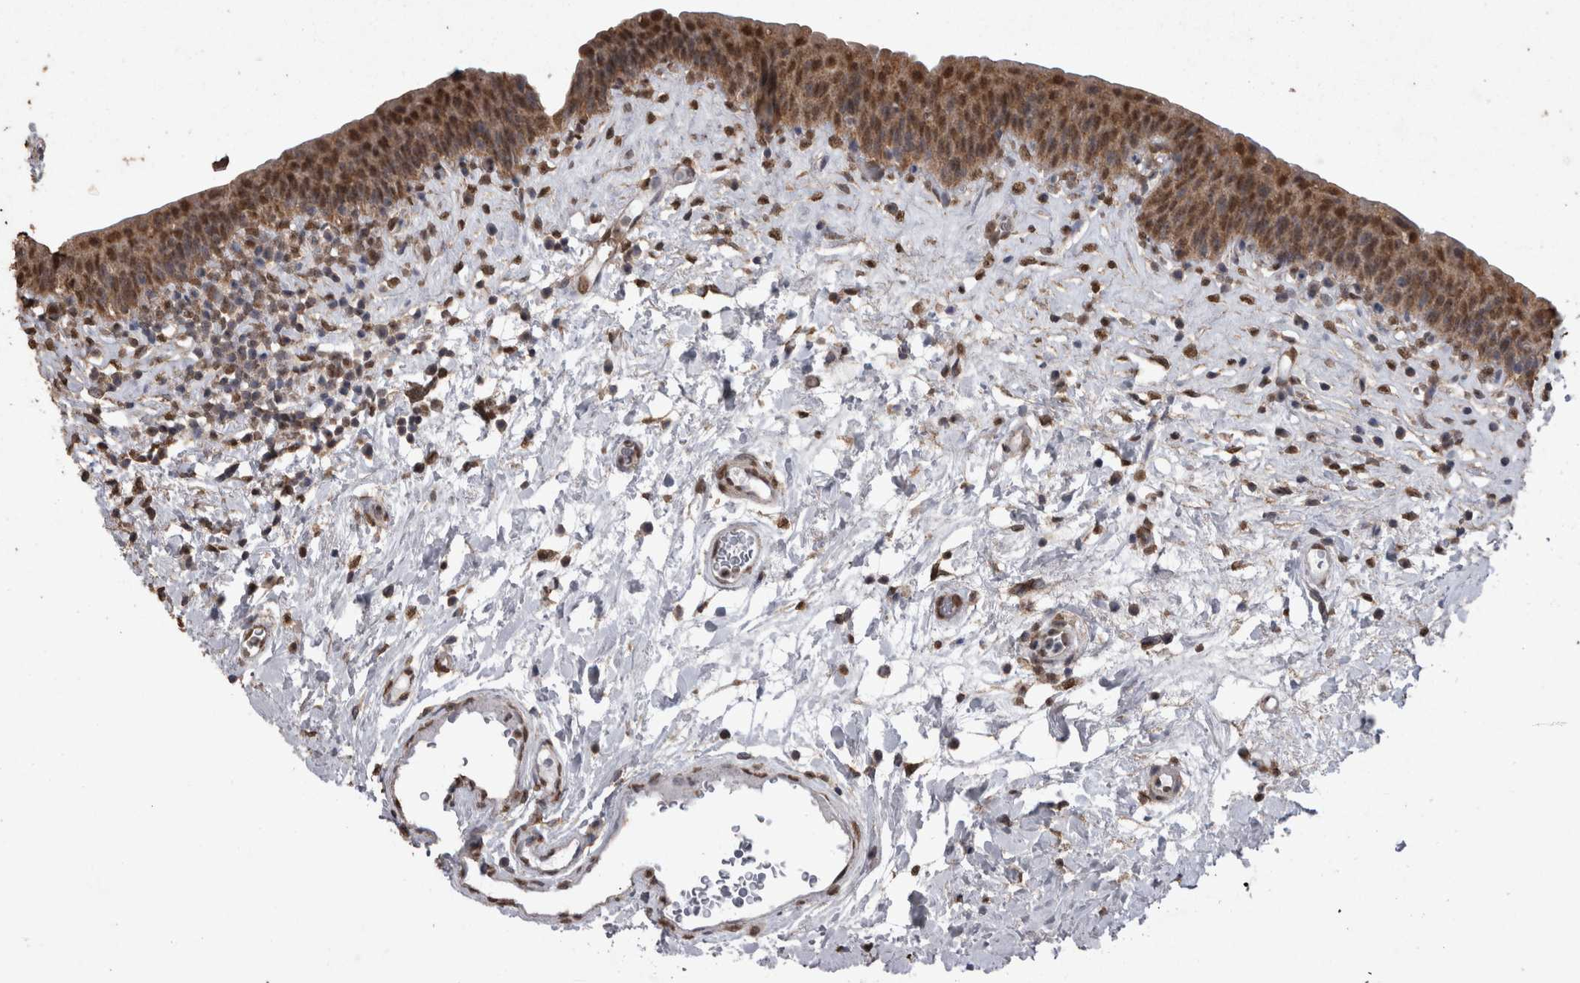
{"staining": {"intensity": "moderate", "quantity": ">75%", "location": "cytoplasmic/membranous,nuclear"}, "tissue": "urinary bladder", "cell_type": "Urothelial cells", "image_type": "normal", "snomed": [{"axis": "morphology", "description": "Normal tissue, NOS"}, {"axis": "topography", "description": "Urinary bladder"}], "caption": "Protein expression analysis of normal urinary bladder displays moderate cytoplasmic/membranous,nuclear positivity in about >75% of urothelial cells. Nuclei are stained in blue.", "gene": "SMAD7", "patient": {"sex": "male", "age": 83}}